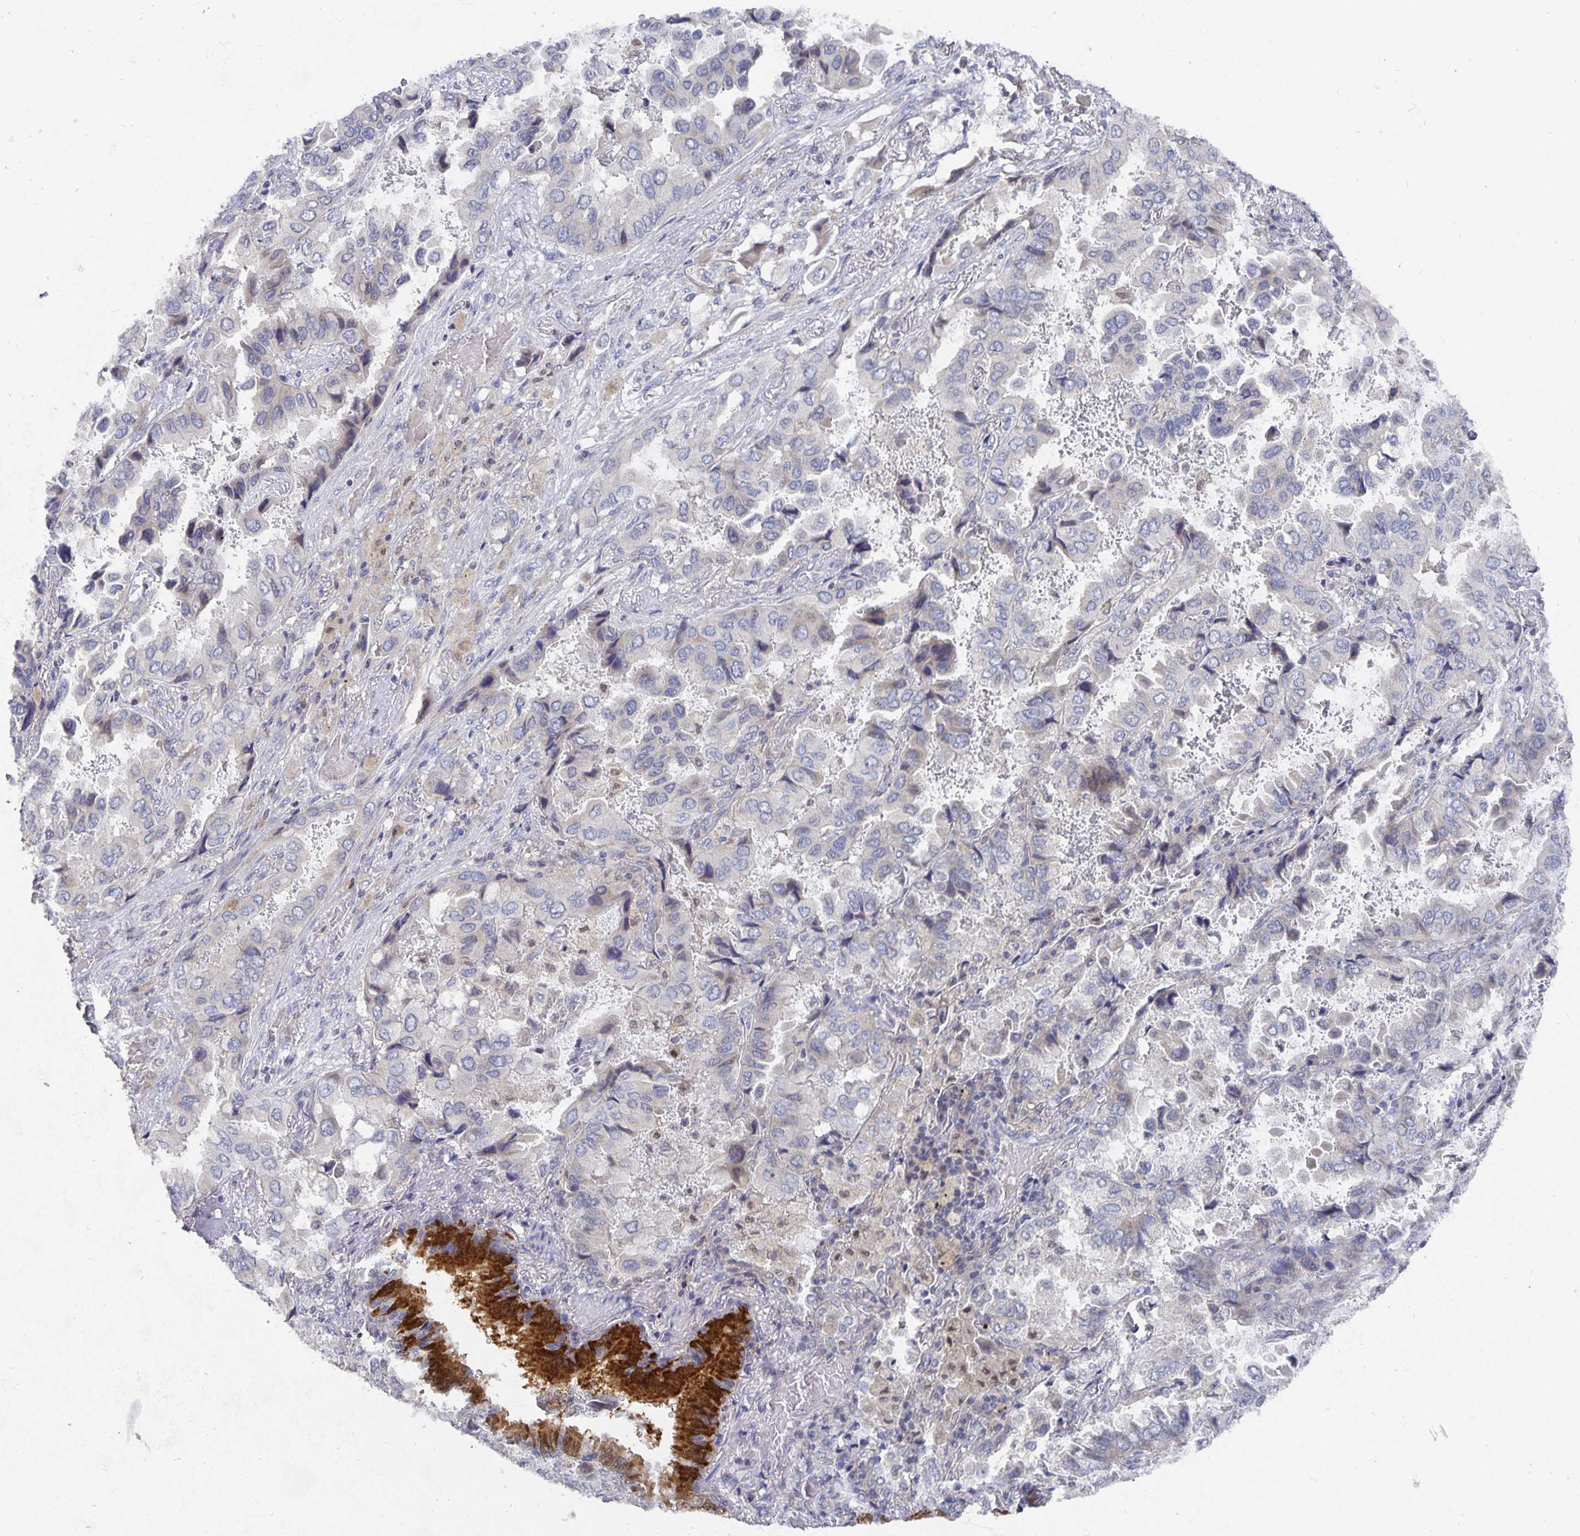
{"staining": {"intensity": "negative", "quantity": "none", "location": "none"}, "tissue": "lung cancer", "cell_type": "Tumor cells", "image_type": "cancer", "snomed": [{"axis": "morphology", "description": "Aneuploidy"}, {"axis": "morphology", "description": "Adenocarcinoma, NOS"}, {"axis": "morphology", "description": "Adenocarcinoma, metastatic, NOS"}, {"axis": "topography", "description": "Lymph node"}, {"axis": "topography", "description": "Lung"}], "caption": "Lung adenocarcinoma stained for a protein using immunohistochemistry displays no expression tumor cells.", "gene": "HEPN1", "patient": {"sex": "female", "age": 48}}